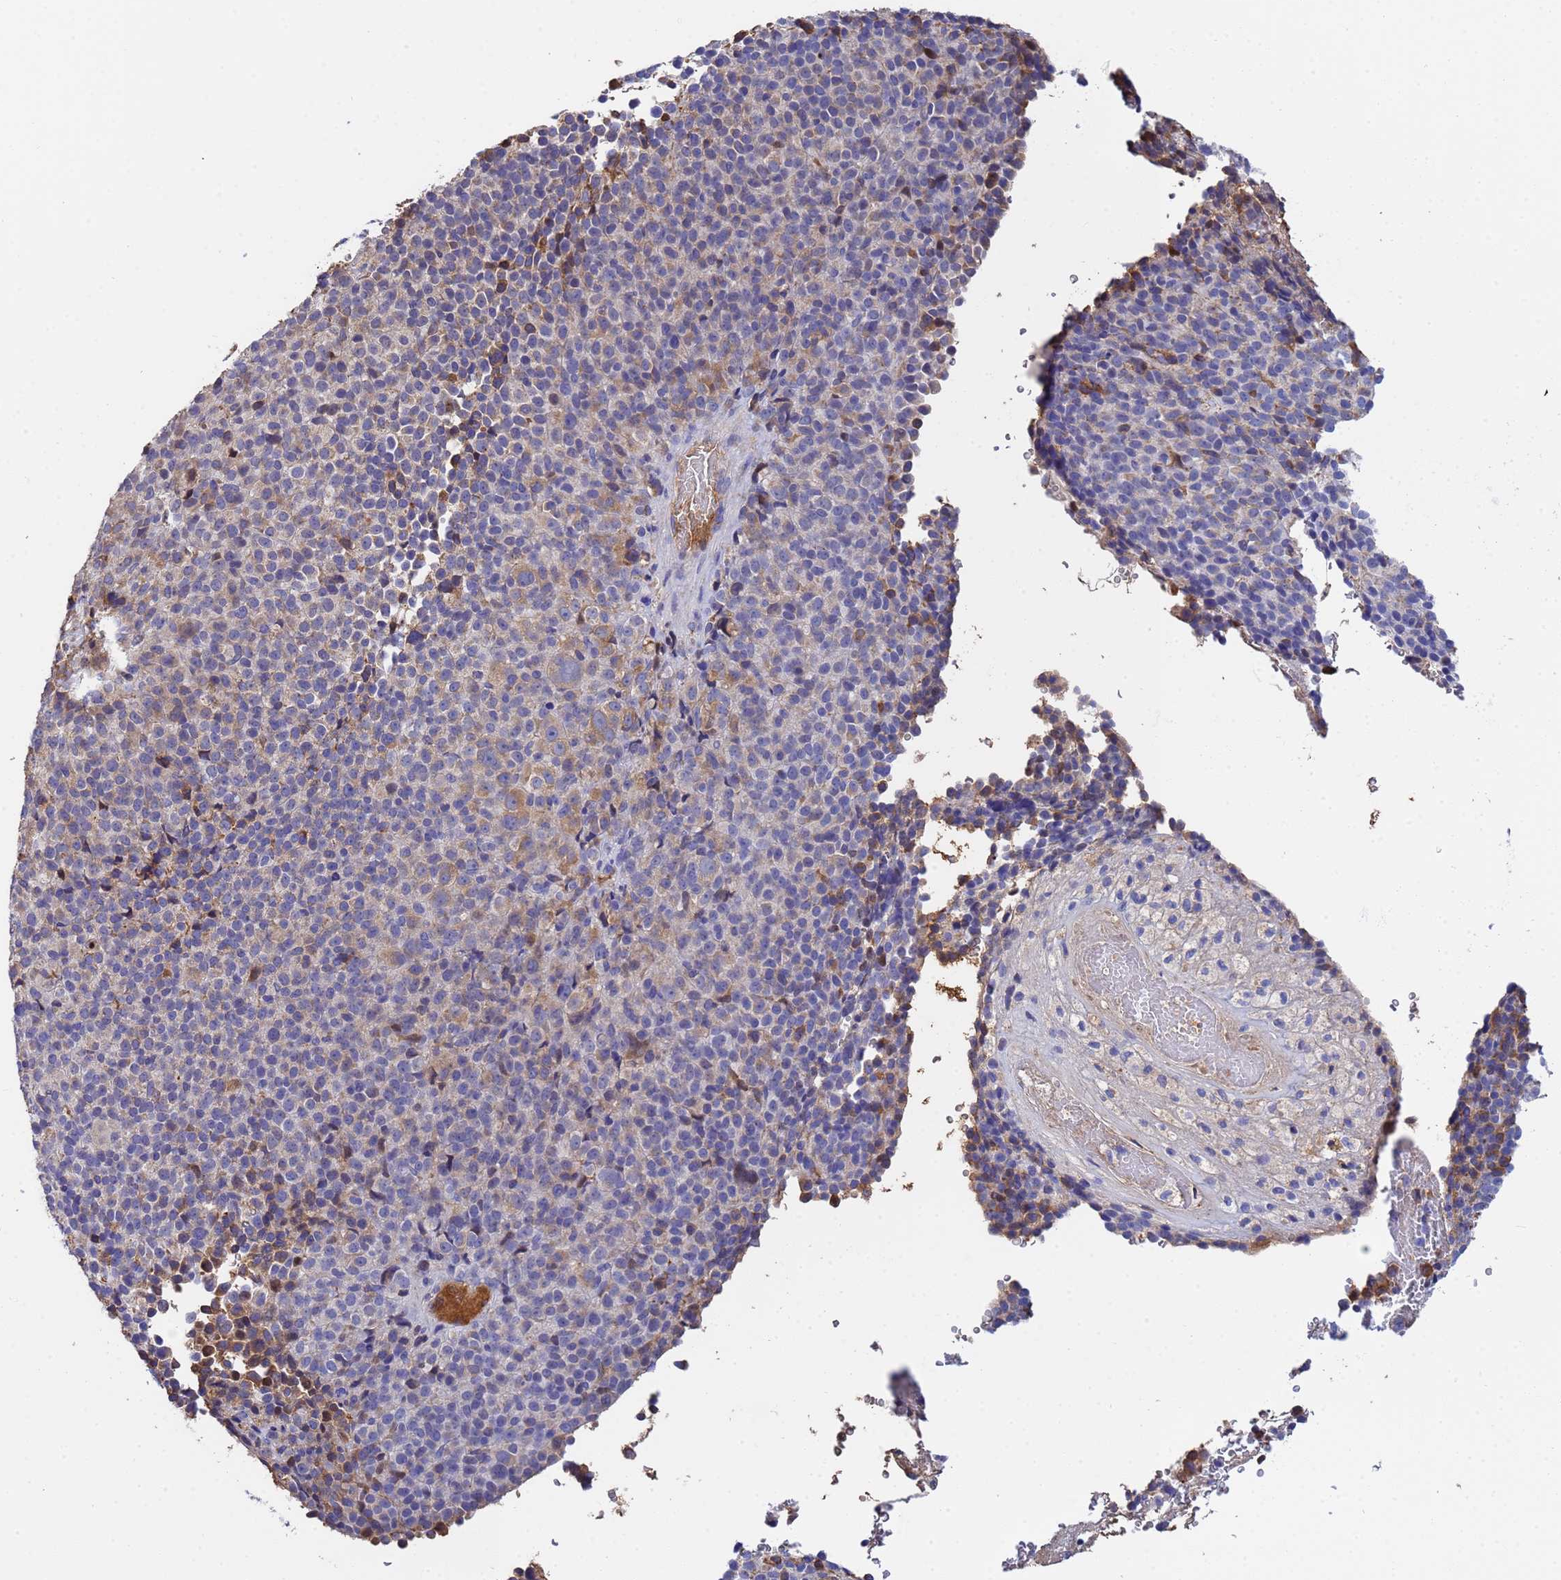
{"staining": {"intensity": "weak", "quantity": "25%-75%", "location": "cytoplasmic/membranous"}, "tissue": "melanoma", "cell_type": "Tumor cells", "image_type": "cancer", "snomed": [{"axis": "morphology", "description": "Malignant melanoma, Metastatic site"}, {"axis": "topography", "description": "Brain"}], "caption": "High-magnification brightfield microscopy of melanoma stained with DAB (brown) and counterstained with hematoxylin (blue). tumor cells exhibit weak cytoplasmic/membranous positivity is identified in approximately25%-75% of cells. The staining was performed using DAB to visualize the protein expression in brown, while the nuclei were stained in blue with hematoxylin (Magnification: 20x).", "gene": "GLUD1", "patient": {"sex": "female", "age": 56}}